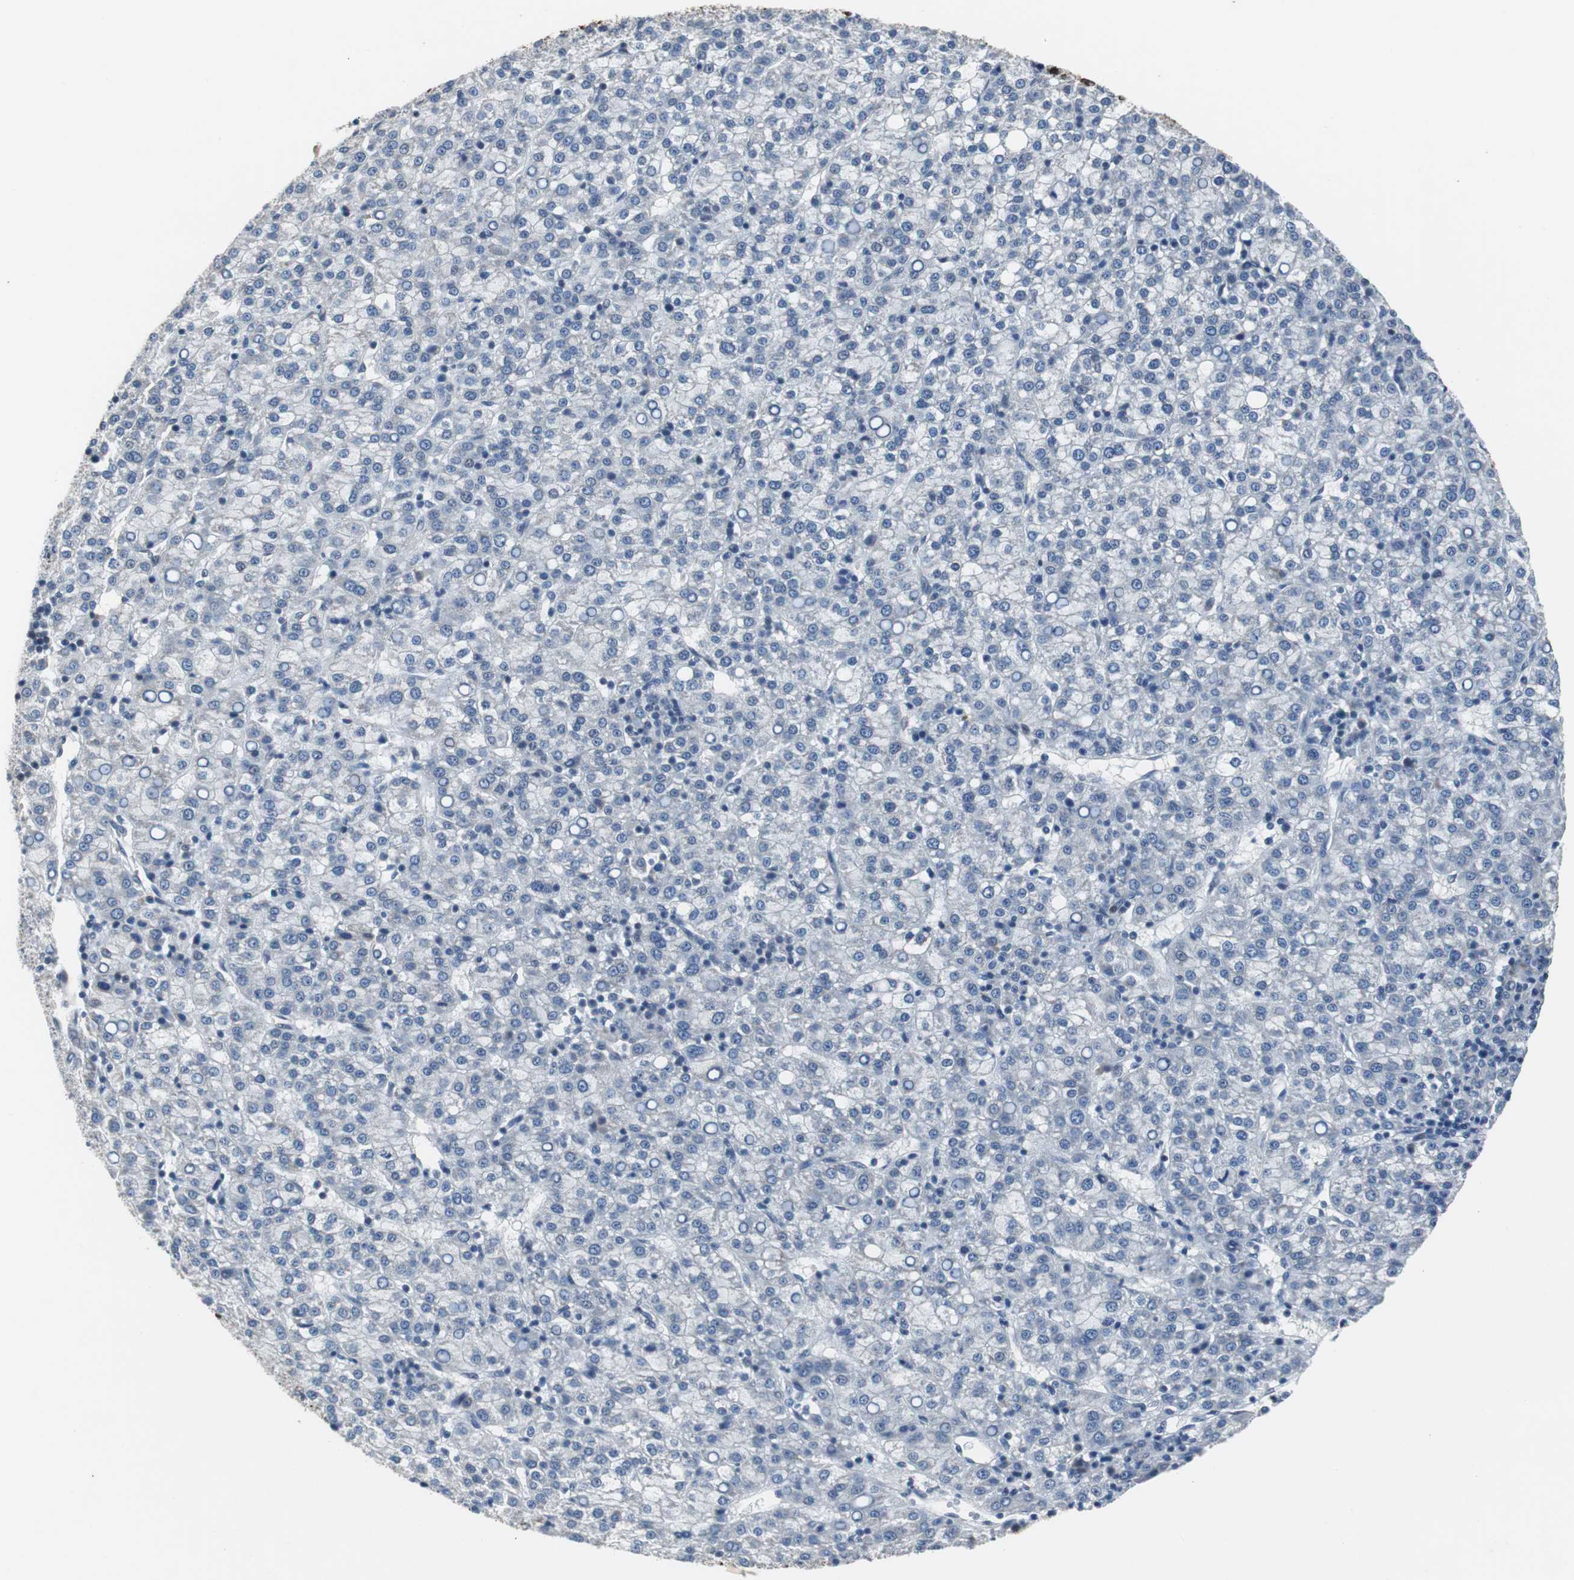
{"staining": {"intensity": "negative", "quantity": "none", "location": "none"}, "tissue": "liver cancer", "cell_type": "Tumor cells", "image_type": "cancer", "snomed": [{"axis": "morphology", "description": "Carcinoma, Hepatocellular, NOS"}, {"axis": "topography", "description": "Liver"}], "caption": "An IHC image of hepatocellular carcinoma (liver) is shown. There is no staining in tumor cells of hepatocellular carcinoma (liver).", "gene": "TP63", "patient": {"sex": "female", "age": 58}}